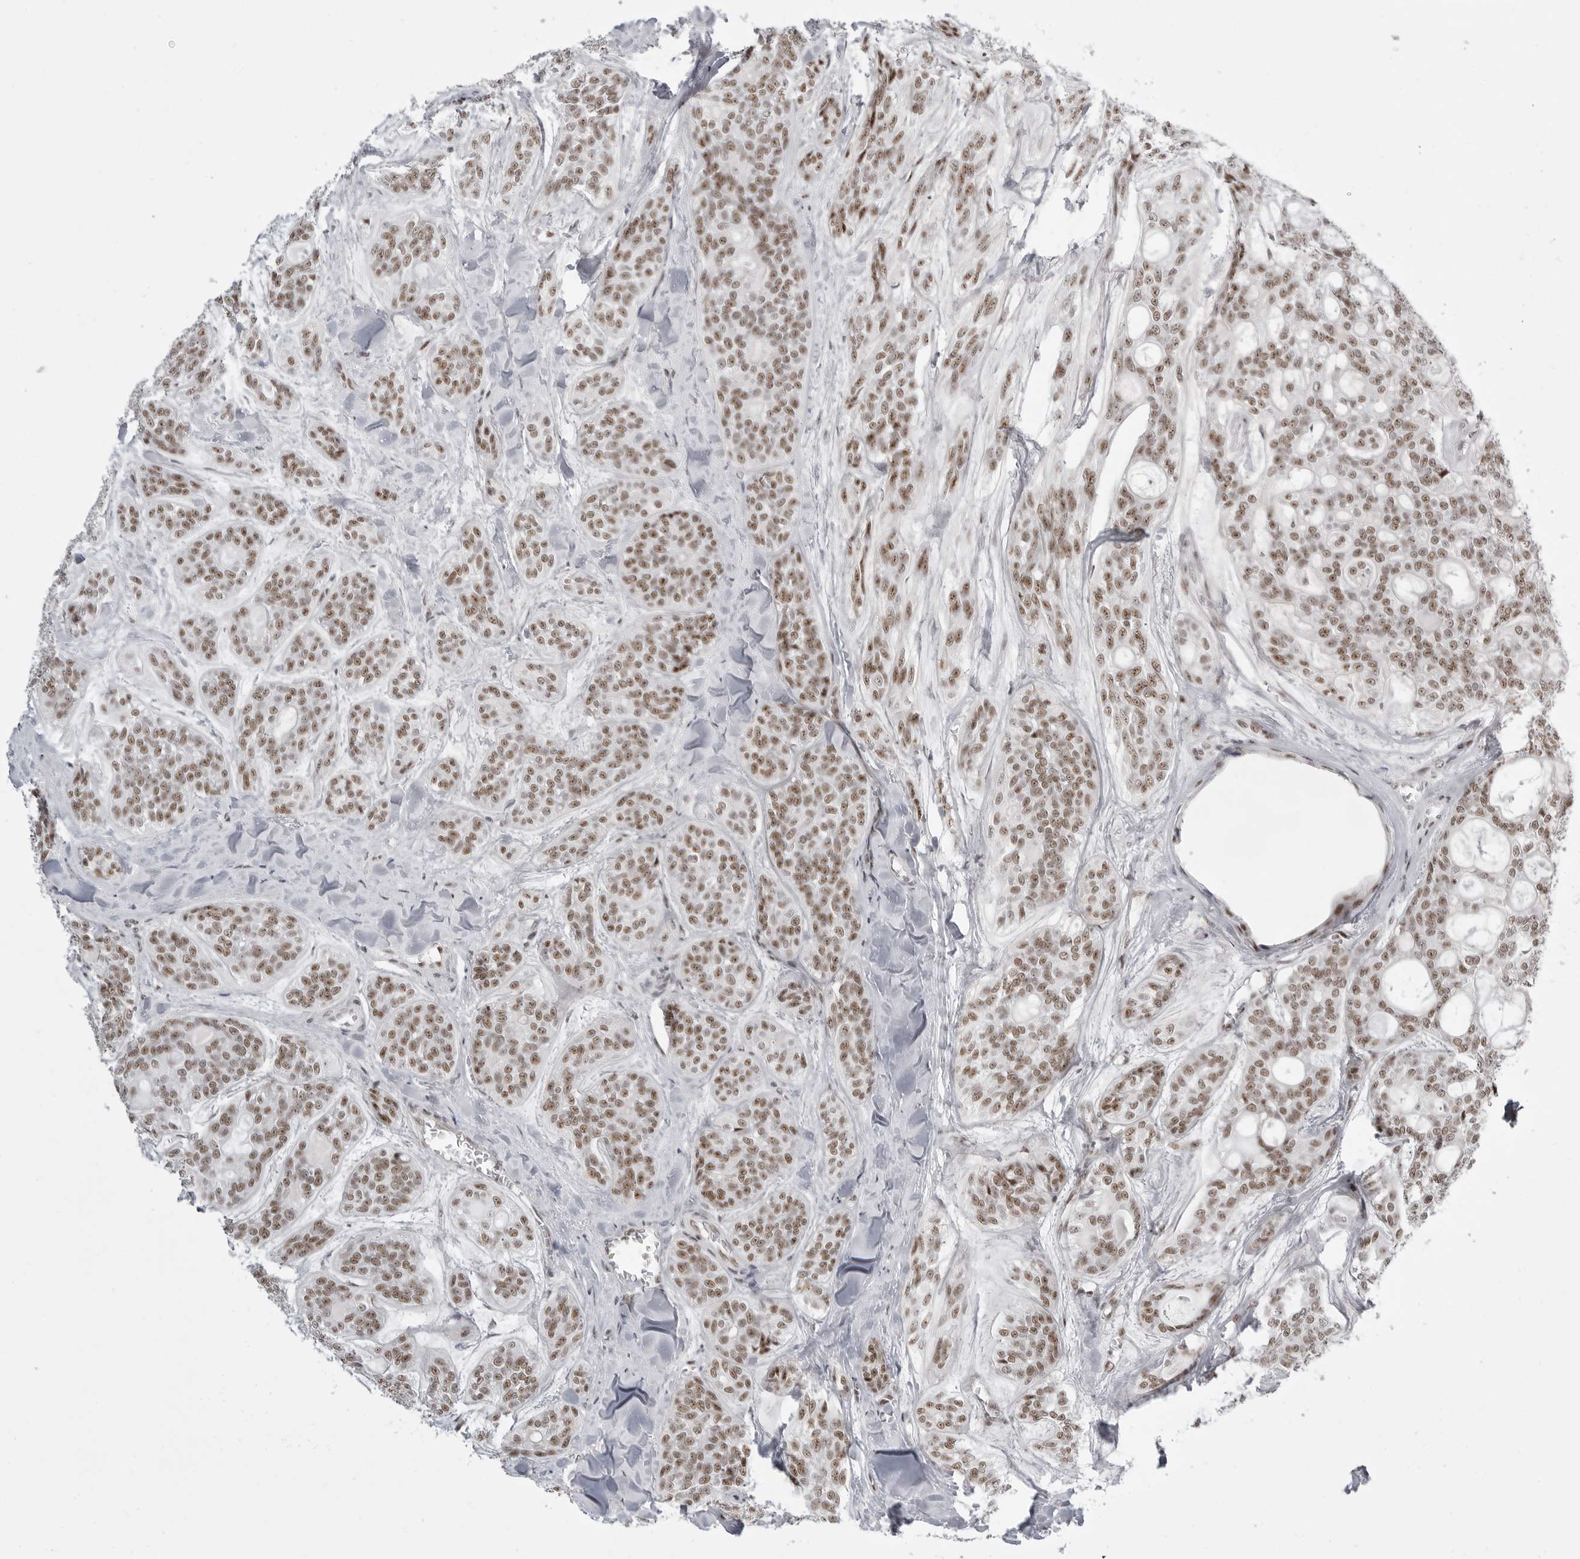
{"staining": {"intensity": "moderate", "quantity": ">75%", "location": "nuclear"}, "tissue": "head and neck cancer", "cell_type": "Tumor cells", "image_type": "cancer", "snomed": [{"axis": "morphology", "description": "Adenocarcinoma, NOS"}, {"axis": "topography", "description": "Head-Neck"}], "caption": "Immunohistochemical staining of head and neck cancer reveals moderate nuclear protein positivity in approximately >75% of tumor cells.", "gene": "WRAP53", "patient": {"sex": "male", "age": 66}}